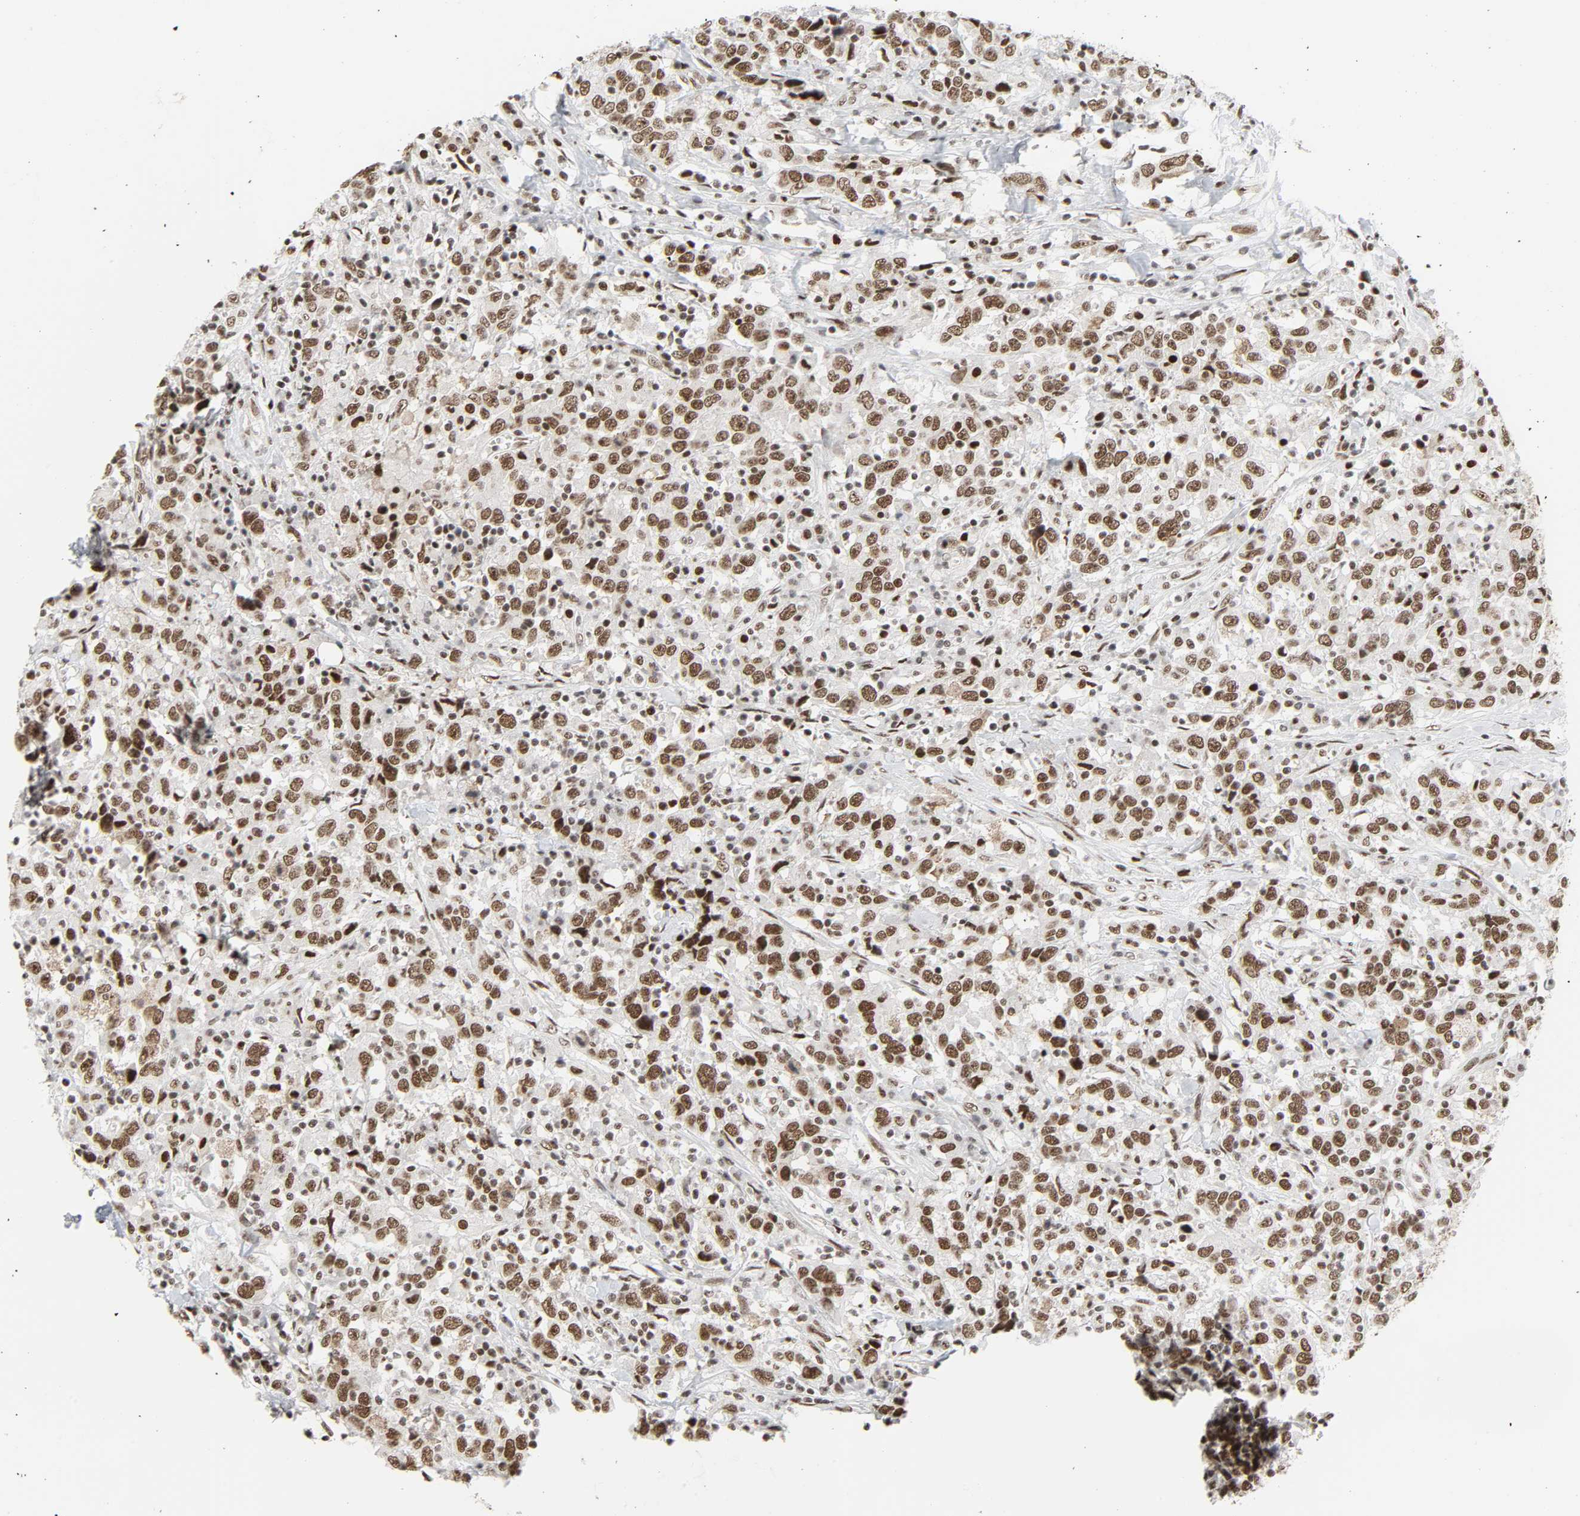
{"staining": {"intensity": "moderate", "quantity": ">75%", "location": "nuclear"}, "tissue": "urothelial cancer", "cell_type": "Tumor cells", "image_type": "cancer", "snomed": [{"axis": "morphology", "description": "Urothelial carcinoma, High grade"}, {"axis": "topography", "description": "Urinary bladder"}], "caption": "Immunohistochemistry (IHC) photomicrograph of high-grade urothelial carcinoma stained for a protein (brown), which displays medium levels of moderate nuclear positivity in about >75% of tumor cells.", "gene": "CDK7", "patient": {"sex": "male", "age": 61}}